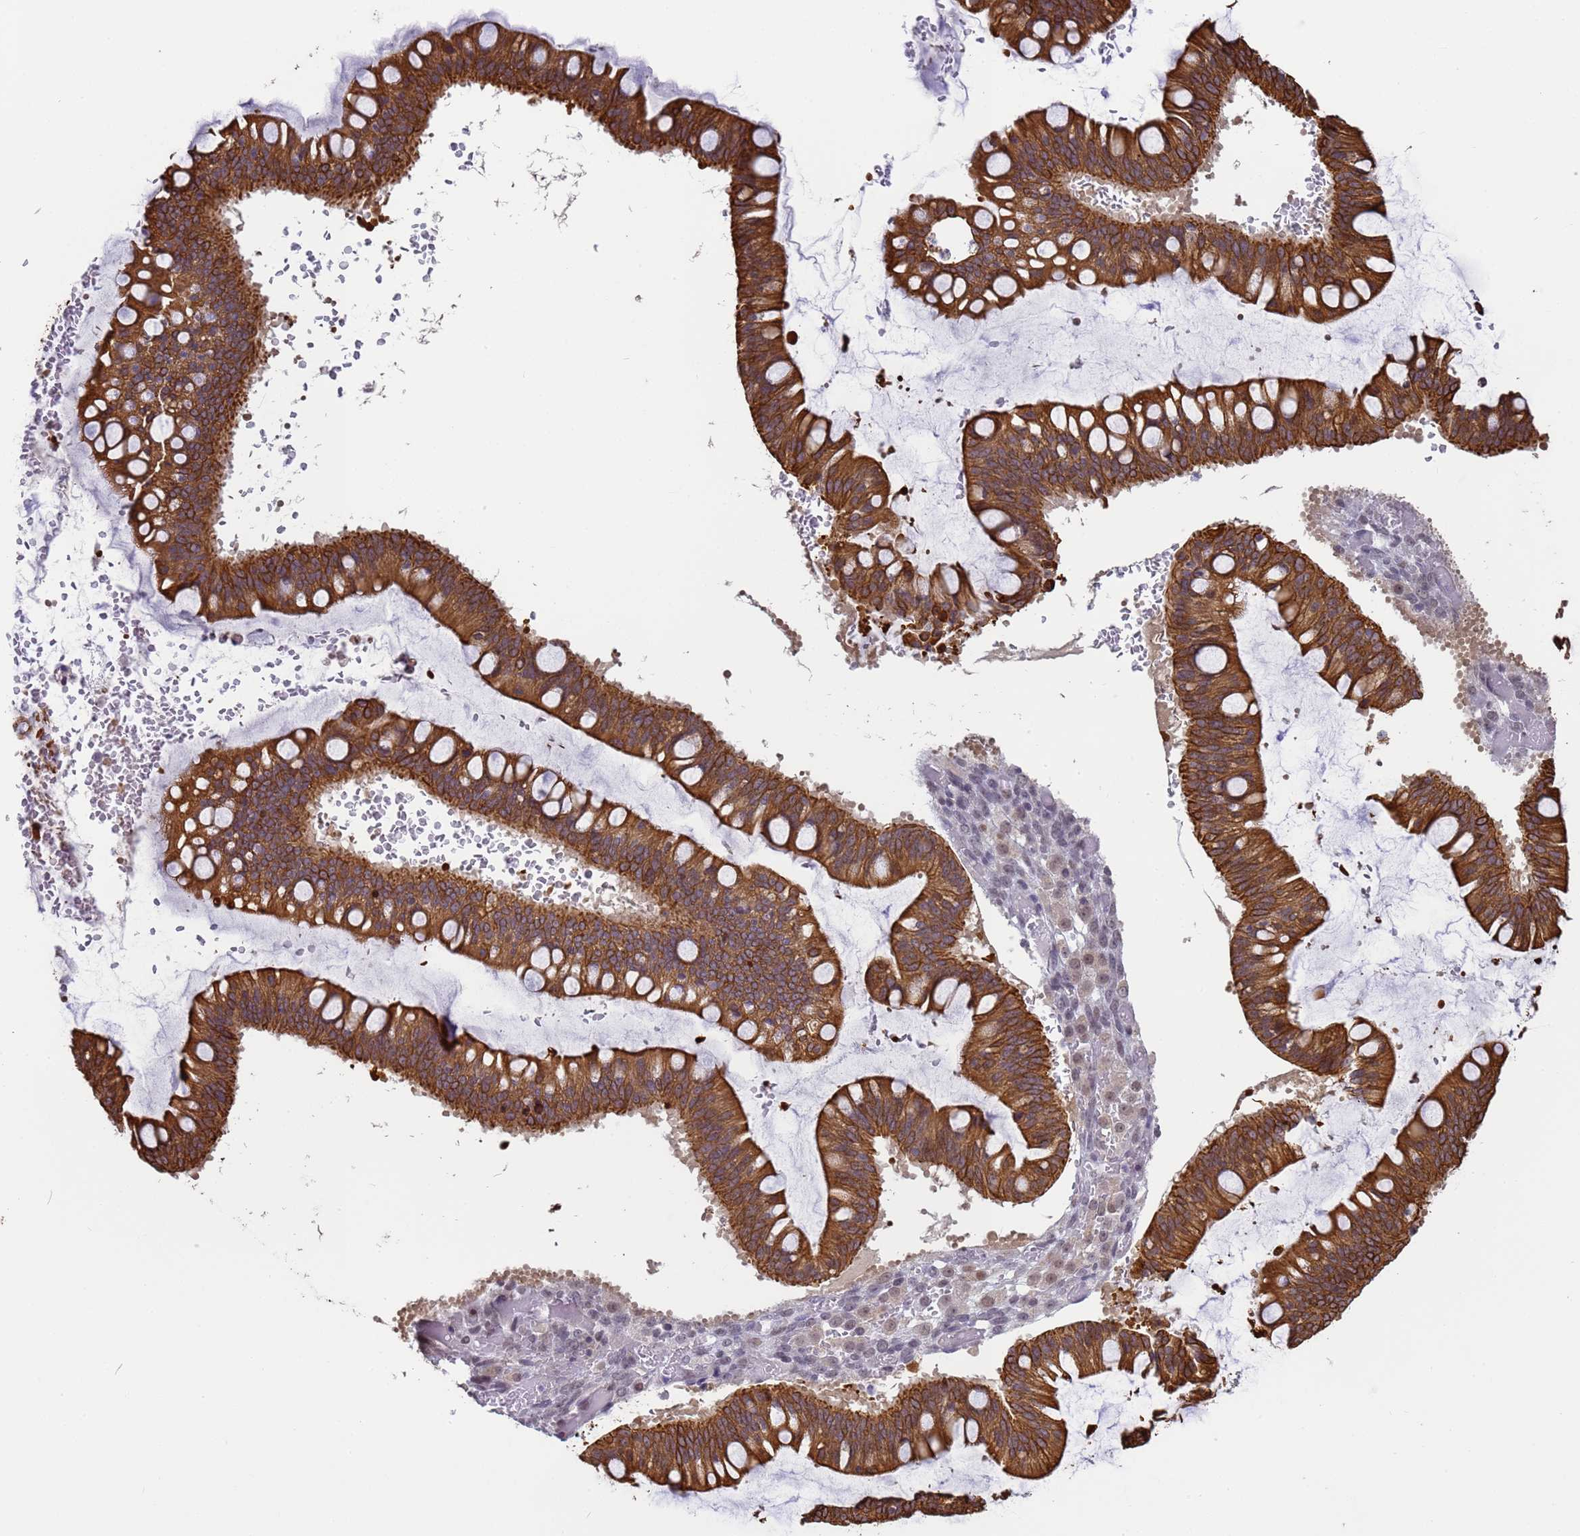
{"staining": {"intensity": "strong", "quantity": ">75%", "location": "cytoplasmic/membranous"}, "tissue": "ovarian cancer", "cell_type": "Tumor cells", "image_type": "cancer", "snomed": [{"axis": "morphology", "description": "Cystadenocarcinoma, mucinous, NOS"}, {"axis": "topography", "description": "Ovary"}], "caption": "A photomicrograph of ovarian cancer stained for a protein reveals strong cytoplasmic/membranous brown staining in tumor cells.", "gene": "VWA3A", "patient": {"sex": "female", "age": 73}}